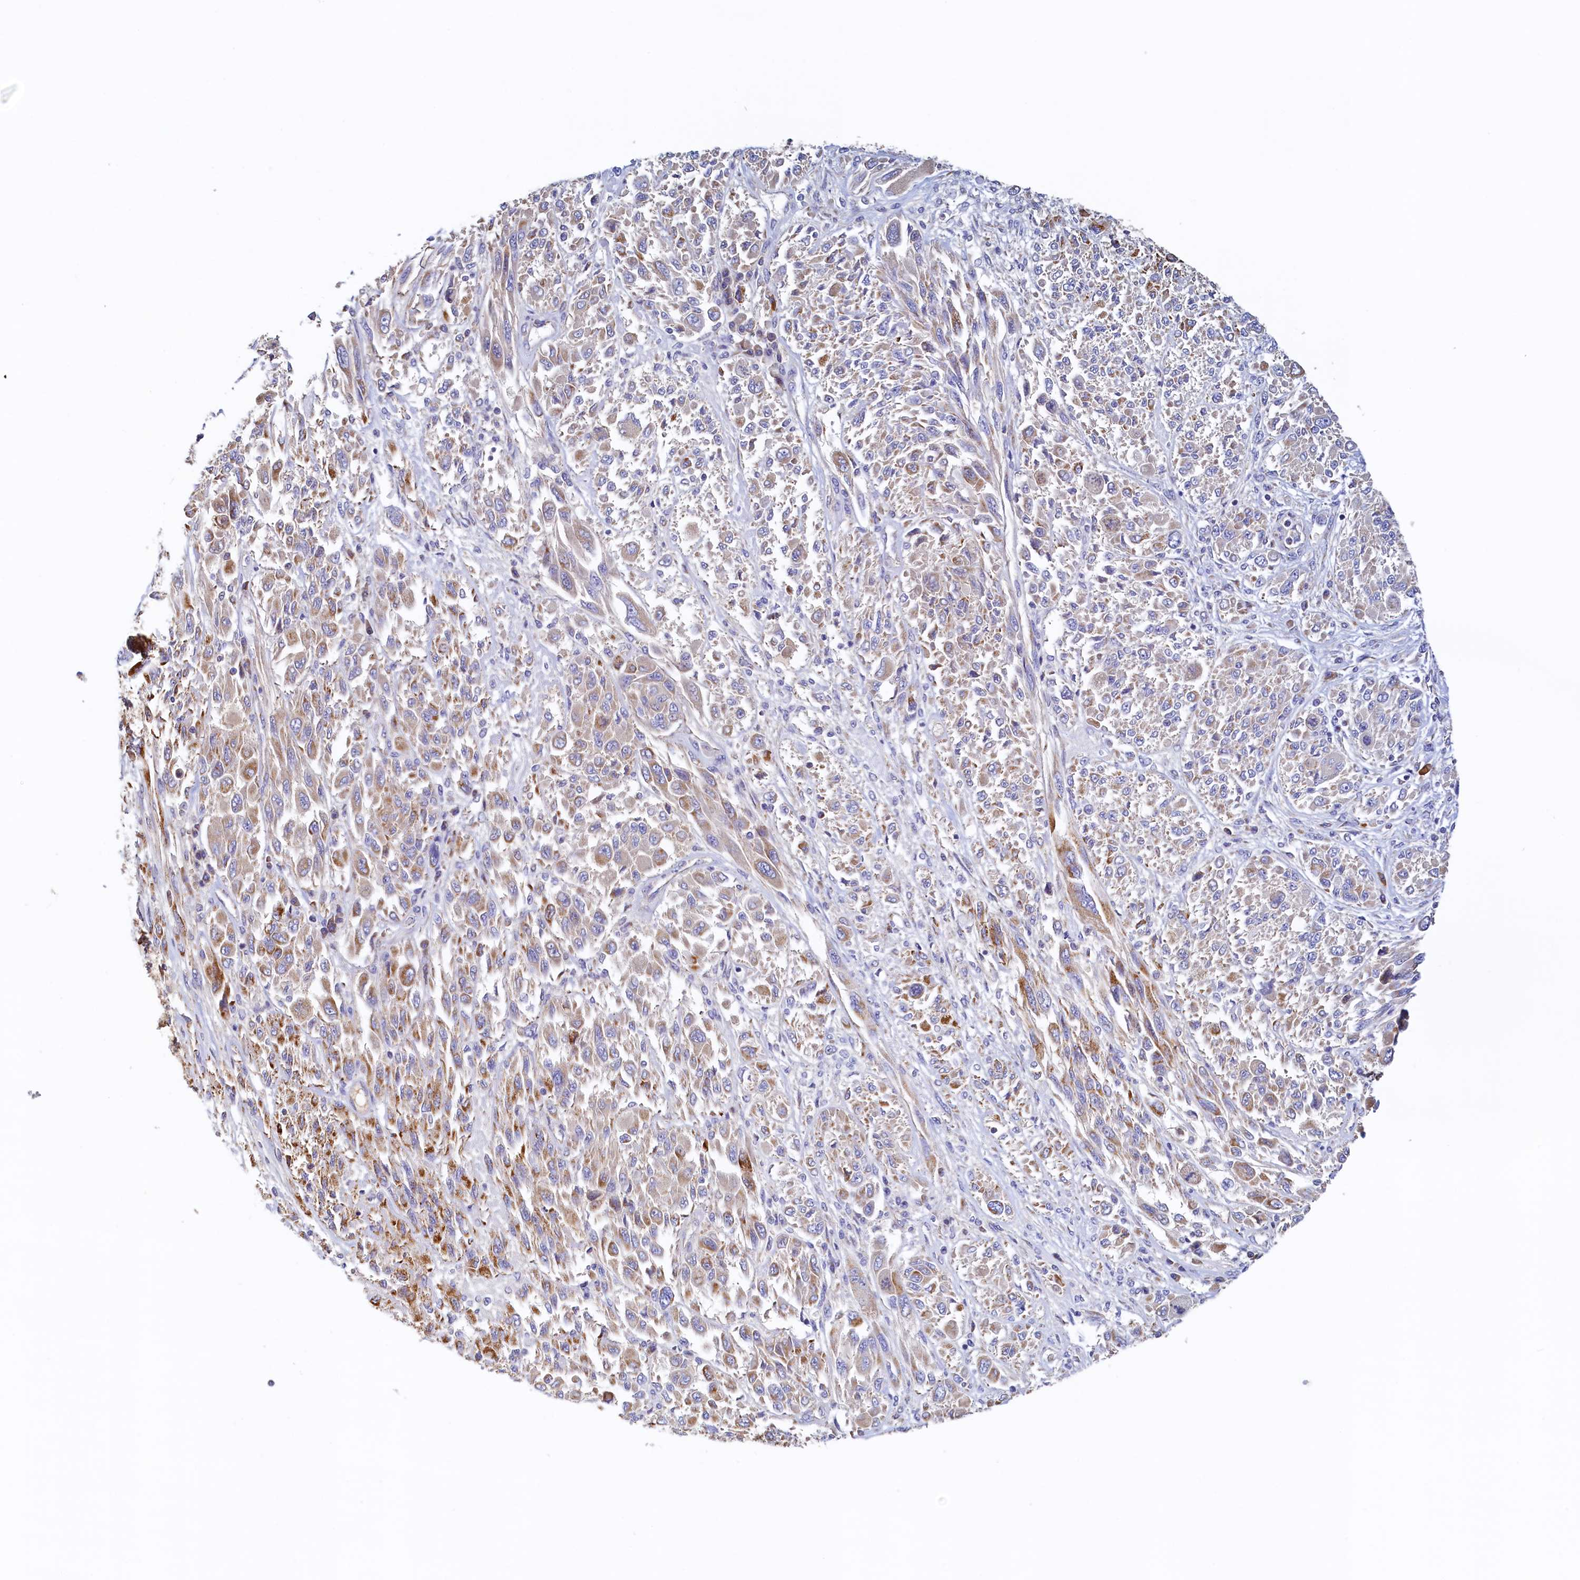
{"staining": {"intensity": "moderate", "quantity": ">75%", "location": "cytoplasmic/membranous"}, "tissue": "melanoma", "cell_type": "Tumor cells", "image_type": "cancer", "snomed": [{"axis": "morphology", "description": "Malignant melanoma, NOS"}, {"axis": "topography", "description": "Skin"}], "caption": "A brown stain highlights moderate cytoplasmic/membranous staining of a protein in human malignant melanoma tumor cells.", "gene": "POC1A", "patient": {"sex": "female", "age": 91}}